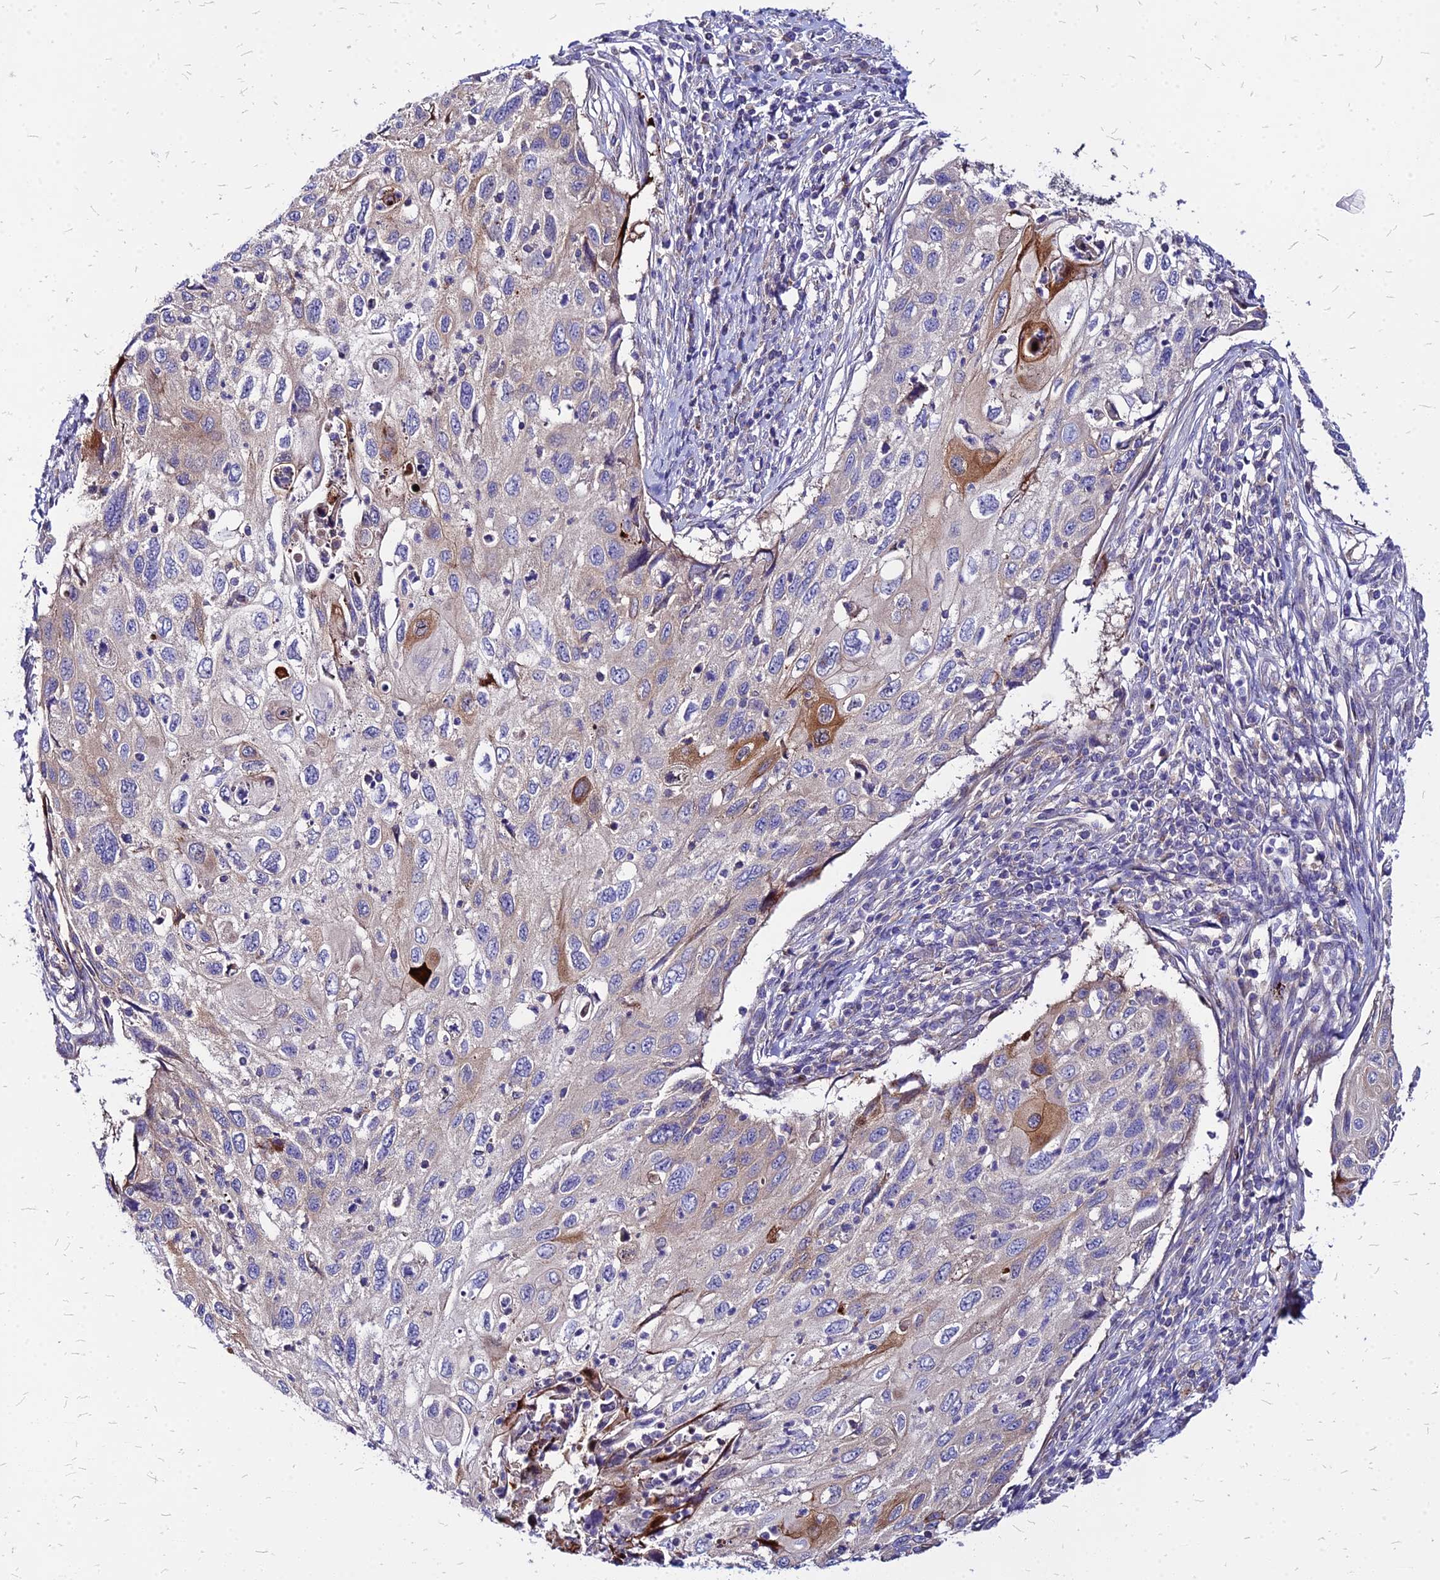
{"staining": {"intensity": "strong", "quantity": "<25%", "location": "cytoplasmic/membranous"}, "tissue": "cervical cancer", "cell_type": "Tumor cells", "image_type": "cancer", "snomed": [{"axis": "morphology", "description": "Squamous cell carcinoma, NOS"}, {"axis": "topography", "description": "Cervix"}], "caption": "The image demonstrates a brown stain indicating the presence of a protein in the cytoplasmic/membranous of tumor cells in cervical cancer. (IHC, brightfield microscopy, high magnification).", "gene": "COMMD10", "patient": {"sex": "female", "age": 70}}